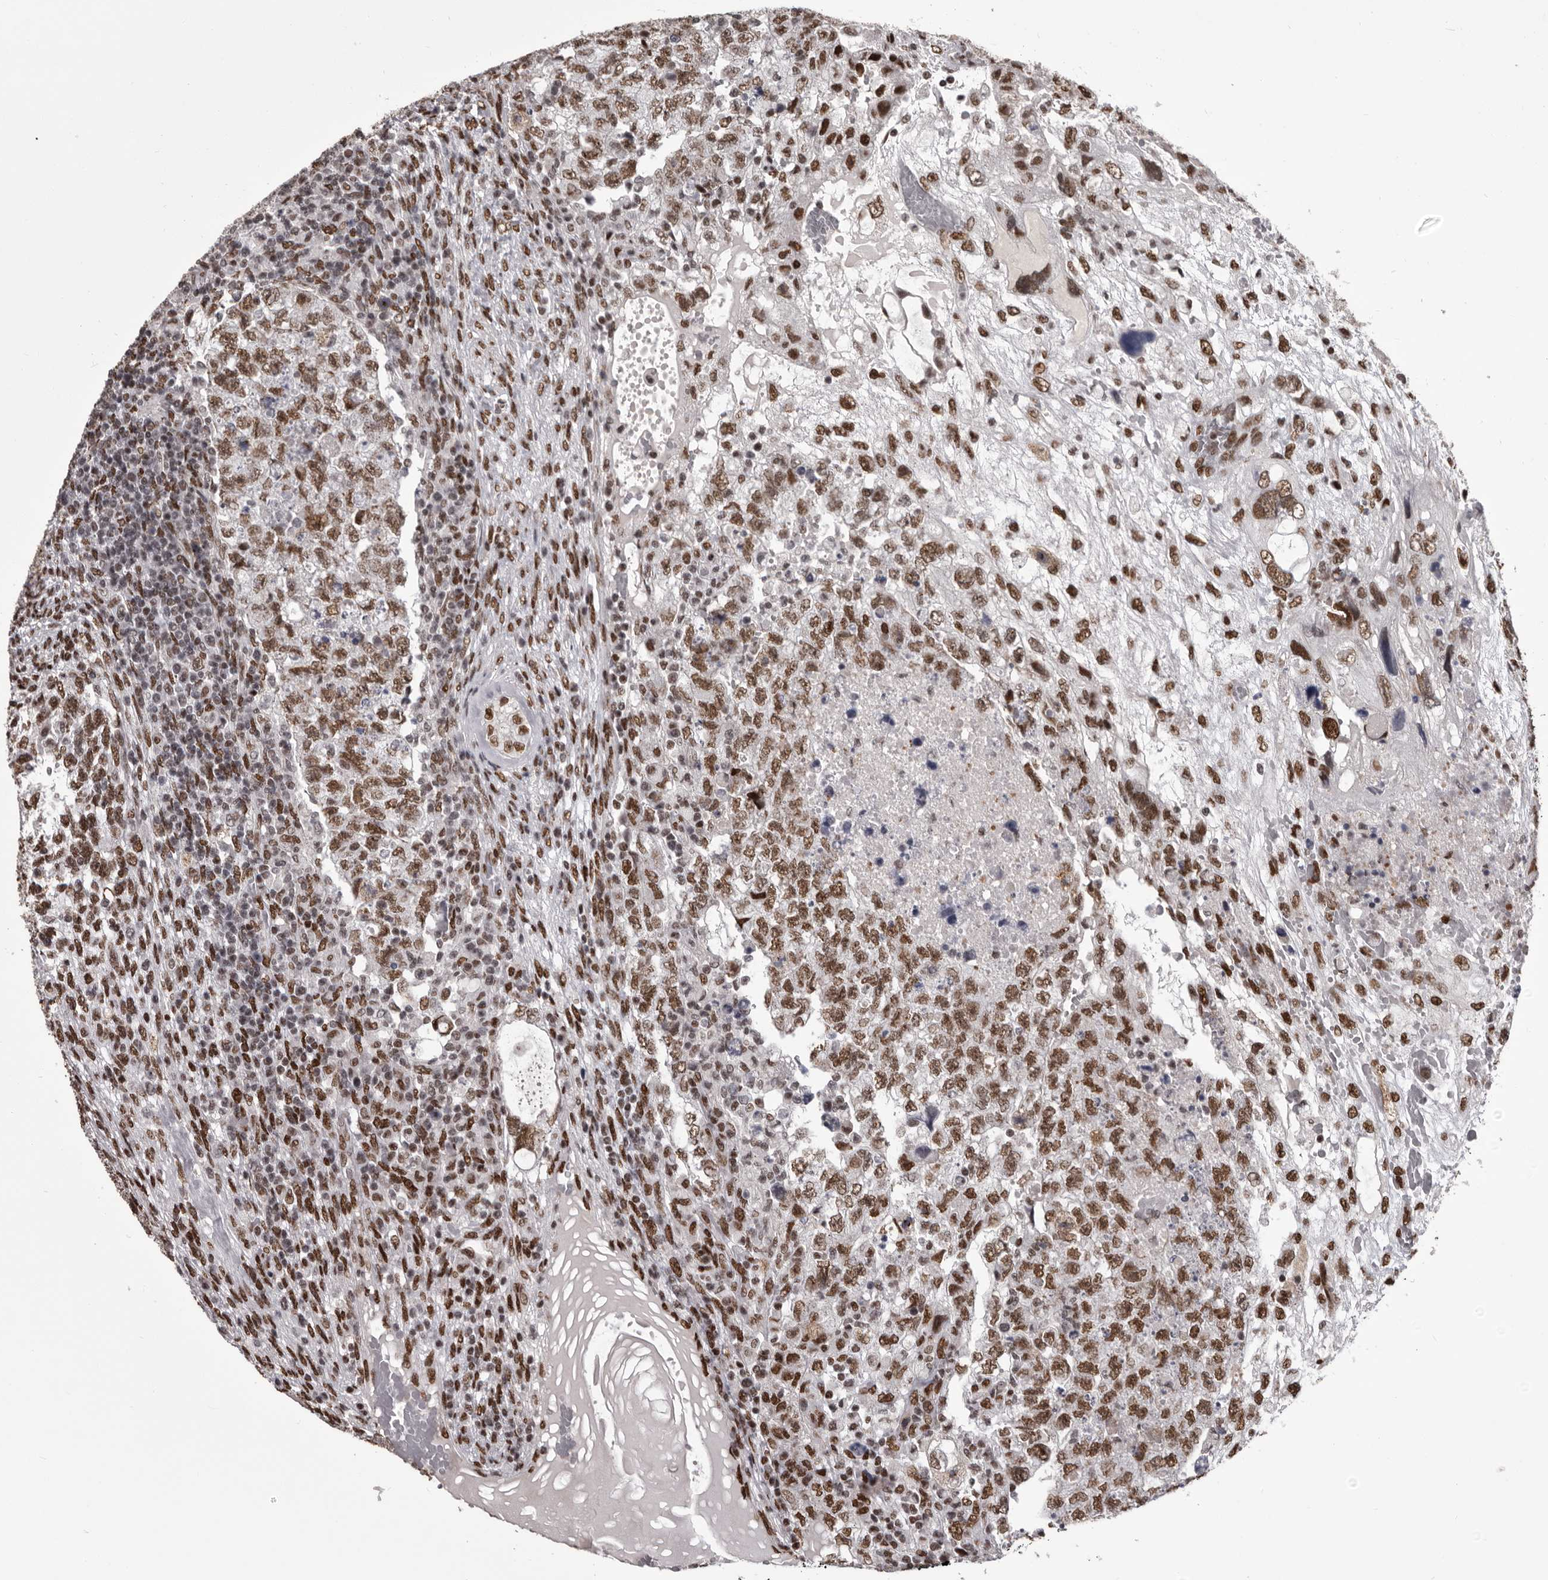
{"staining": {"intensity": "moderate", "quantity": ">75%", "location": "nuclear"}, "tissue": "testis cancer", "cell_type": "Tumor cells", "image_type": "cancer", "snomed": [{"axis": "morphology", "description": "Carcinoma, Embryonal, NOS"}, {"axis": "topography", "description": "Testis"}], "caption": "Protein expression analysis of embryonal carcinoma (testis) demonstrates moderate nuclear staining in about >75% of tumor cells.", "gene": "NUMA1", "patient": {"sex": "male", "age": 36}}